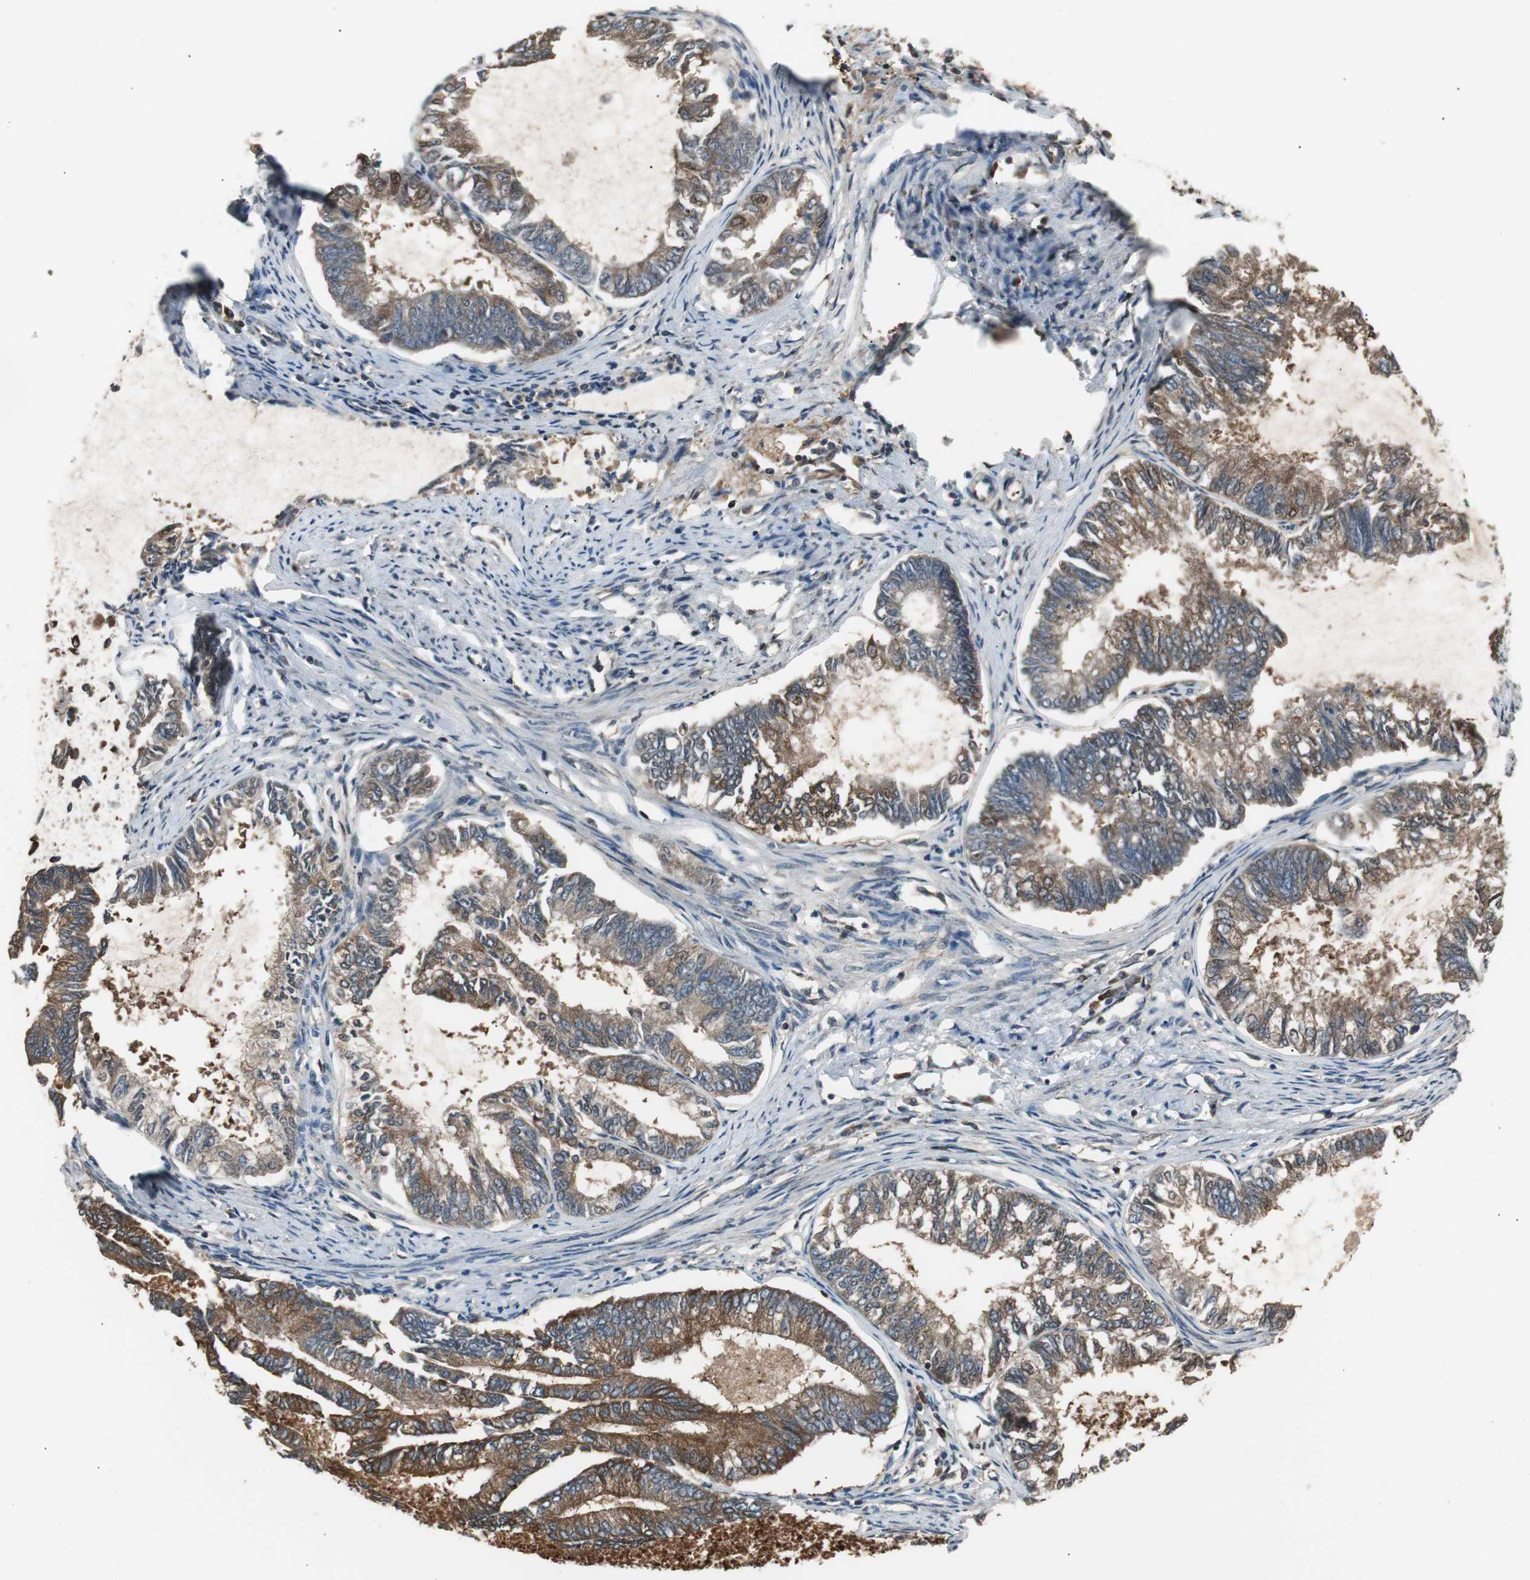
{"staining": {"intensity": "strong", "quantity": ">75%", "location": "cytoplasmic/membranous"}, "tissue": "endometrial cancer", "cell_type": "Tumor cells", "image_type": "cancer", "snomed": [{"axis": "morphology", "description": "Adenocarcinoma, NOS"}, {"axis": "topography", "description": "Endometrium"}], "caption": "Brown immunohistochemical staining in human endometrial adenocarcinoma displays strong cytoplasmic/membranous positivity in approximately >75% of tumor cells.", "gene": "CAPNS1", "patient": {"sex": "female", "age": 86}}